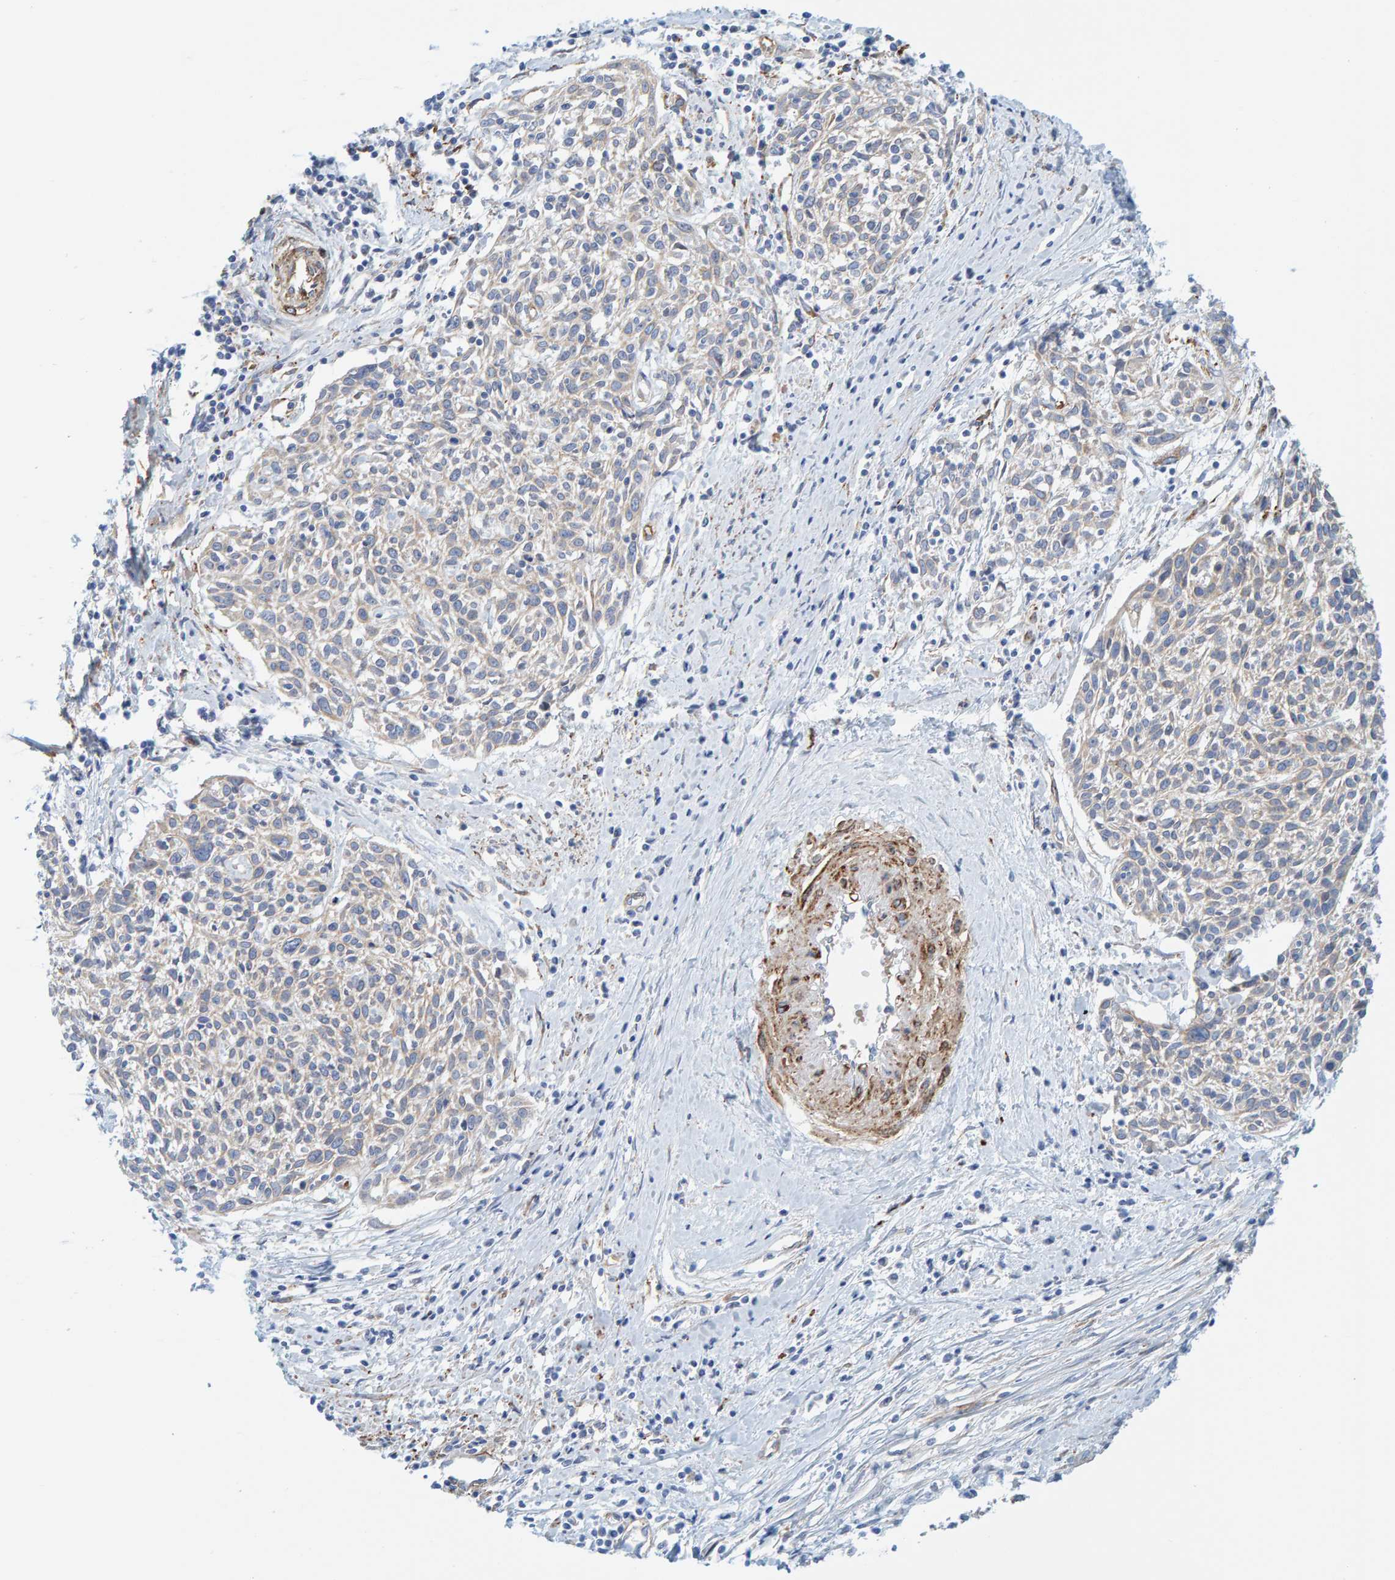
{"staining": {"intensity": "weak", "quantity": "25%-75%", "location": "cytoplasmic/membranous"}, "tissue": "cervical cancer", "cell_type": "Tumor cells", "image_type": "cancer", "snomed": [{"axis": "morphology", "description": "Squamous cell carcinoma, NOS"}, {"axis": "topography", "description": "Cervix"}], "caption": "Immunohistochemistry (IHC) staining of cervical cancer (squamous cell carcinoma), which reveals low levels of weak cytoplasmic/membranous positivity in about 25%-75% of tumor cells indicating weak cytoplasmic/membranous protein expression. The staining was performed using DAB (brown) for protein detection and nuclei were counterstained in hematoxylin (blue).", "gene": "MAP1B", "patient": {"sex": "female", "age": 51}}